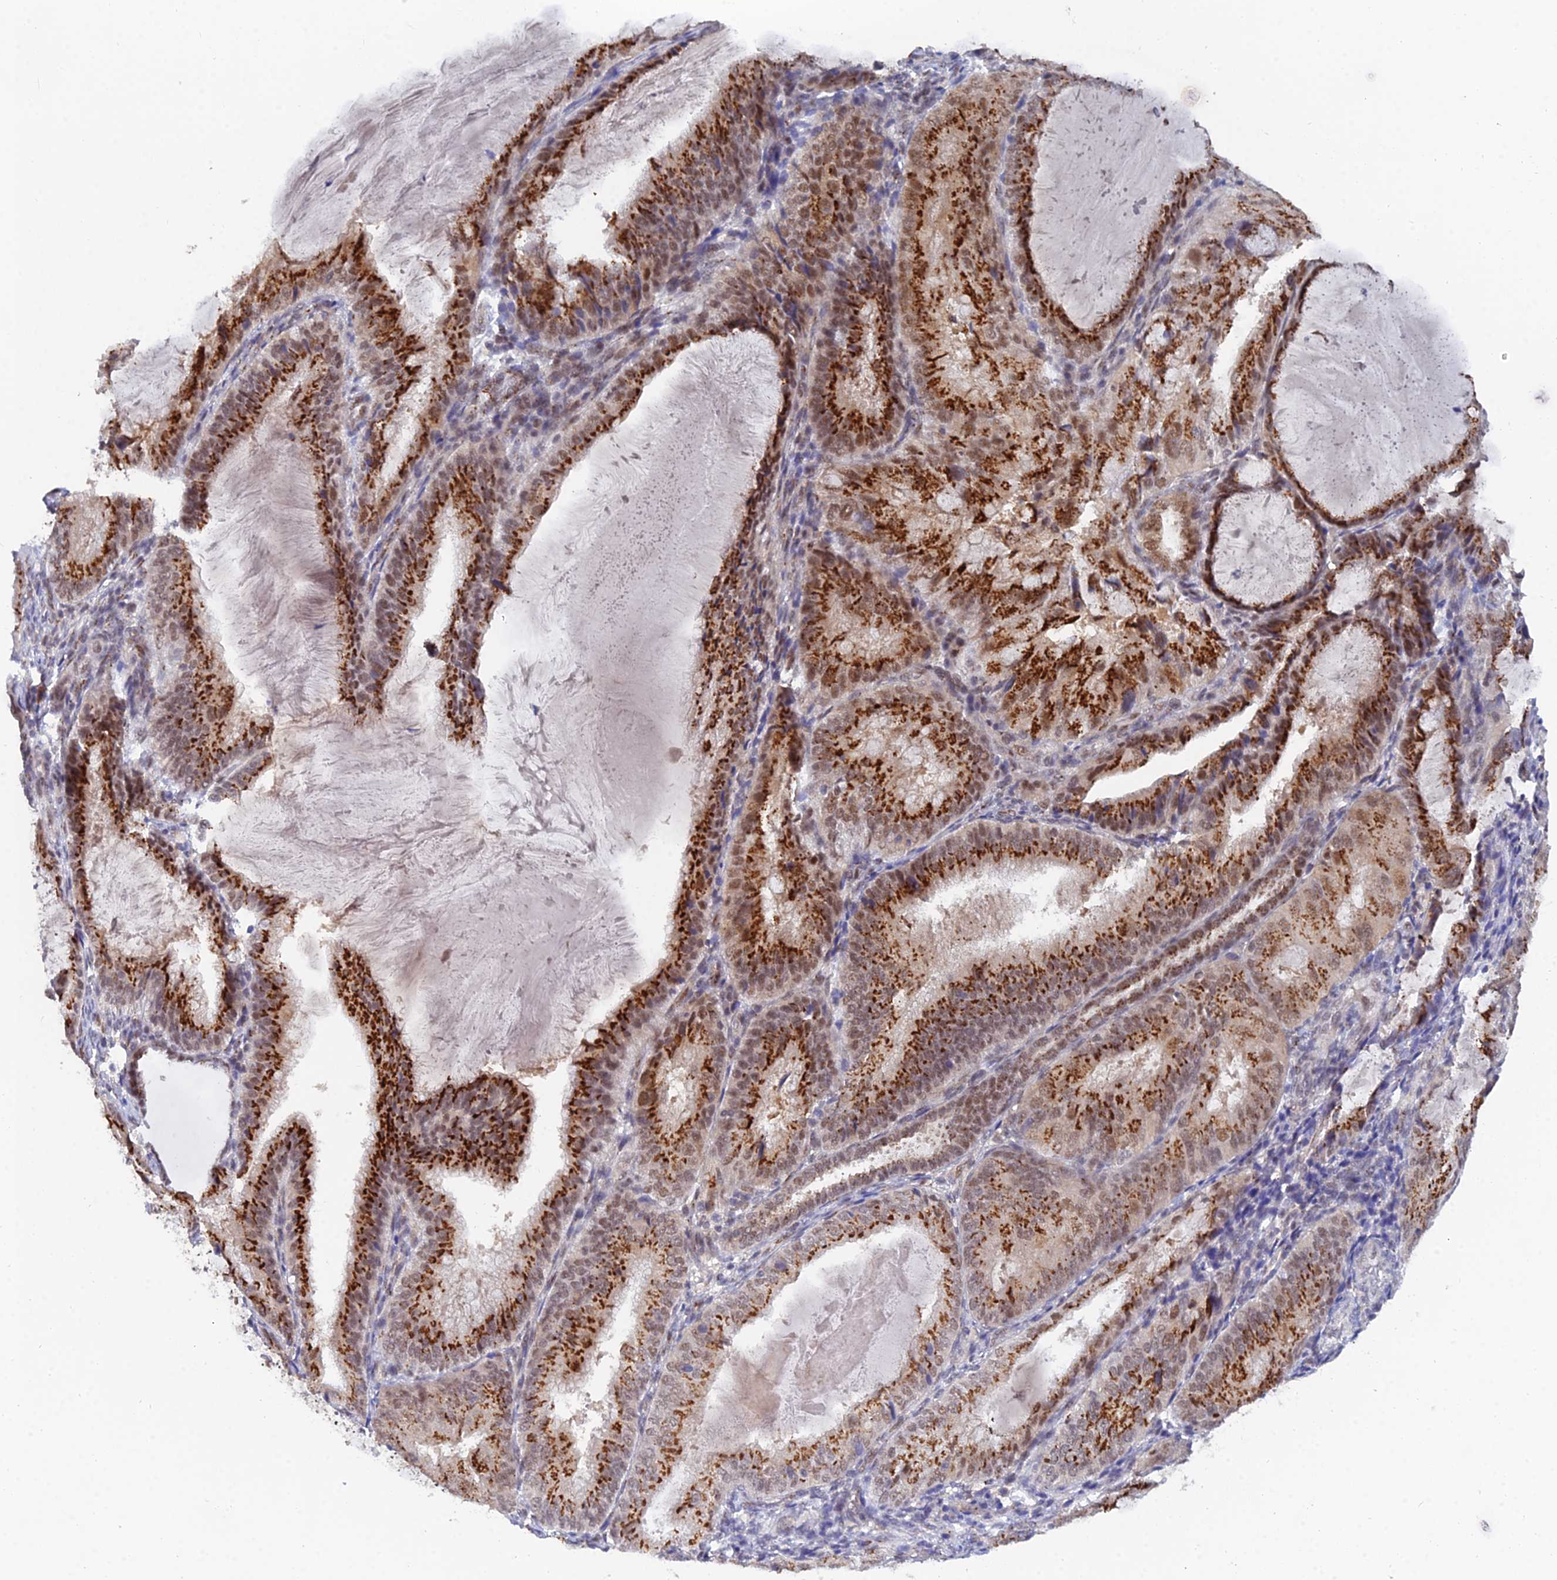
{"staining": {"intensity": "strong", "quantity": ">75%", "location": "cytoplasmic/membranous,nuclear"}, "tissue": "endometrial cancer", "cell_type": "Tumor cells", "image_type": "cancer", "snomed": [{"axis": "morphology", "description": "Adenocarcinoma, NOS"}, {"axis": "topography", "description": "Endometrium"}], "caption": "Endometrial cancer stained for a protein shows strong cytoplasmic/membranous and nuclear positivity in tumor cells.", "gene": "THOC3", "patient": {"sex": "female", "age": 81}}